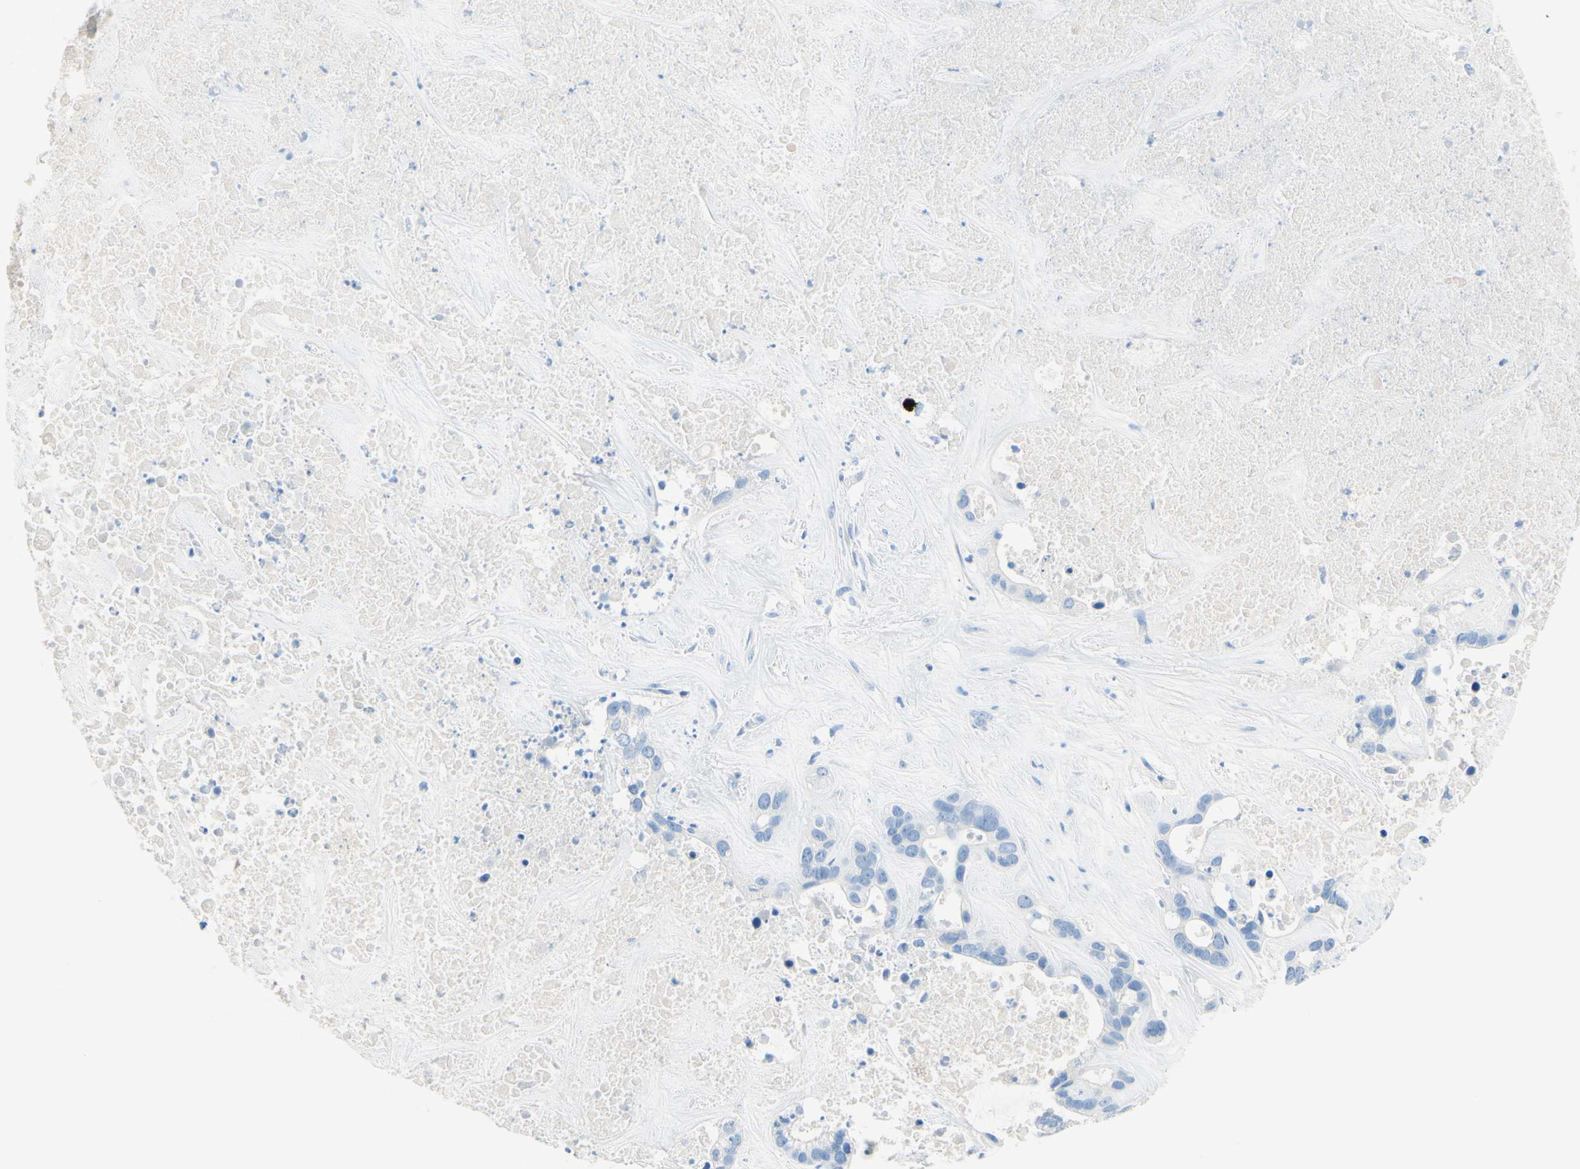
{"staining": {"intensity": "negative", "quantity": "none", "location": "none"}, "tissue": "liver cancer", "cell_type": "Tumor cells", "image_type": "cancer", "snomed": [{"axis": "morphology", "description": "Cholangiocarcinoma"}, {"axis": "topography", "description": "Liver"}], "caption": "Immunohistochemical staining of liver cancer exhibits no significant positivity in tumor cells.", "gene": "IL6ST", "patient": {"sex": "female", "age": 65}}